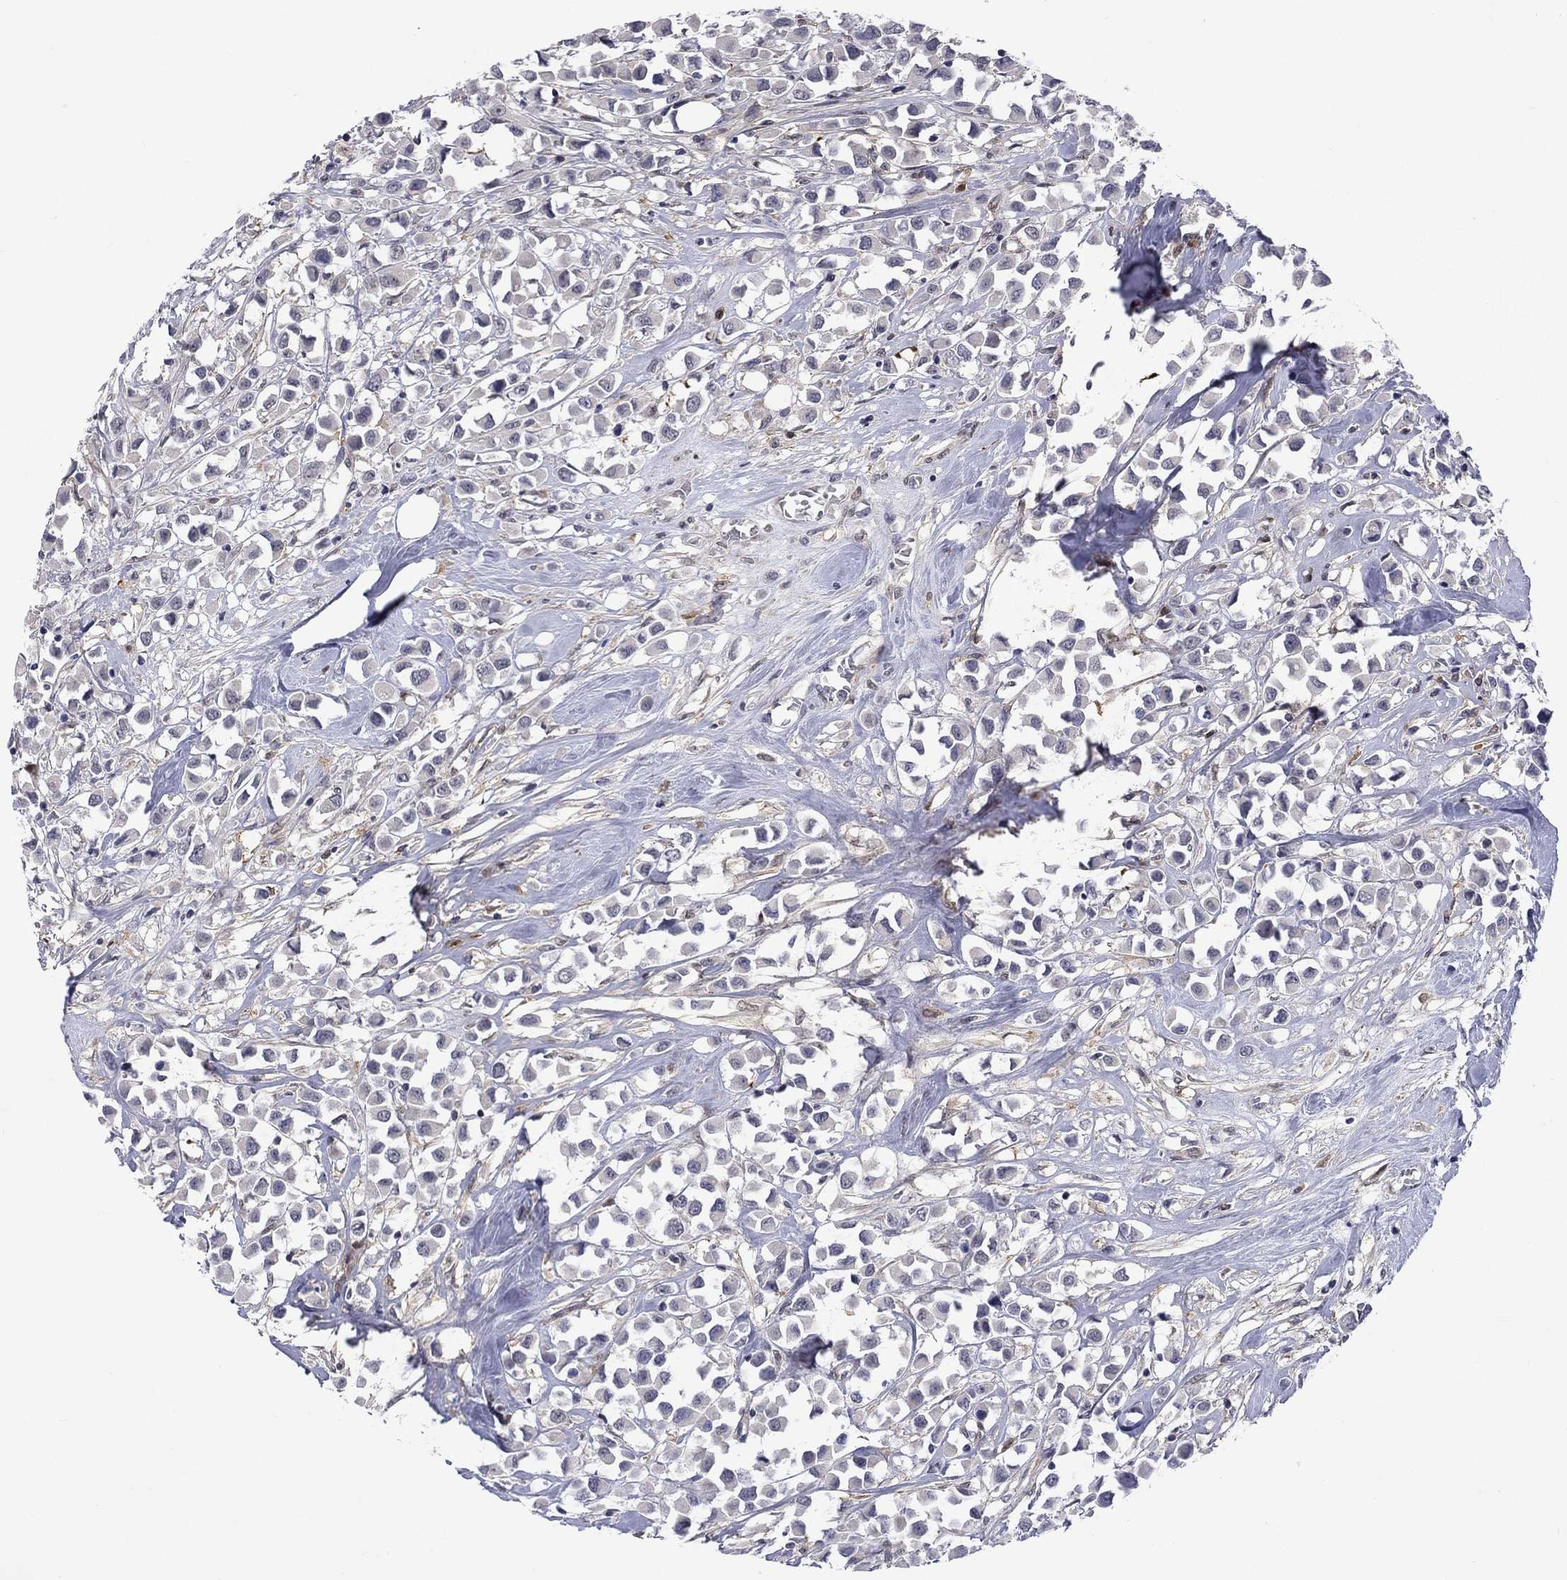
{"staining": {"intensity": "negative", "quantity": "none", "location": "none"}, "tissue": "breast cancer", "cell_type": "Tumor cells", "image_type": "cancer", "snomed": [{"axis": "morphology", "description": "Duct carcinoma"}, {"axis": "topography", "description": "Breast"}], "caption": "Human breast cancer (invasive ductal carcinoma) stained for a protein using immunohistochemistry (IHC) displays no positivity in tumor cells.", "gene": "CBR1", "patient": {"sex": "female", "age": 61}}